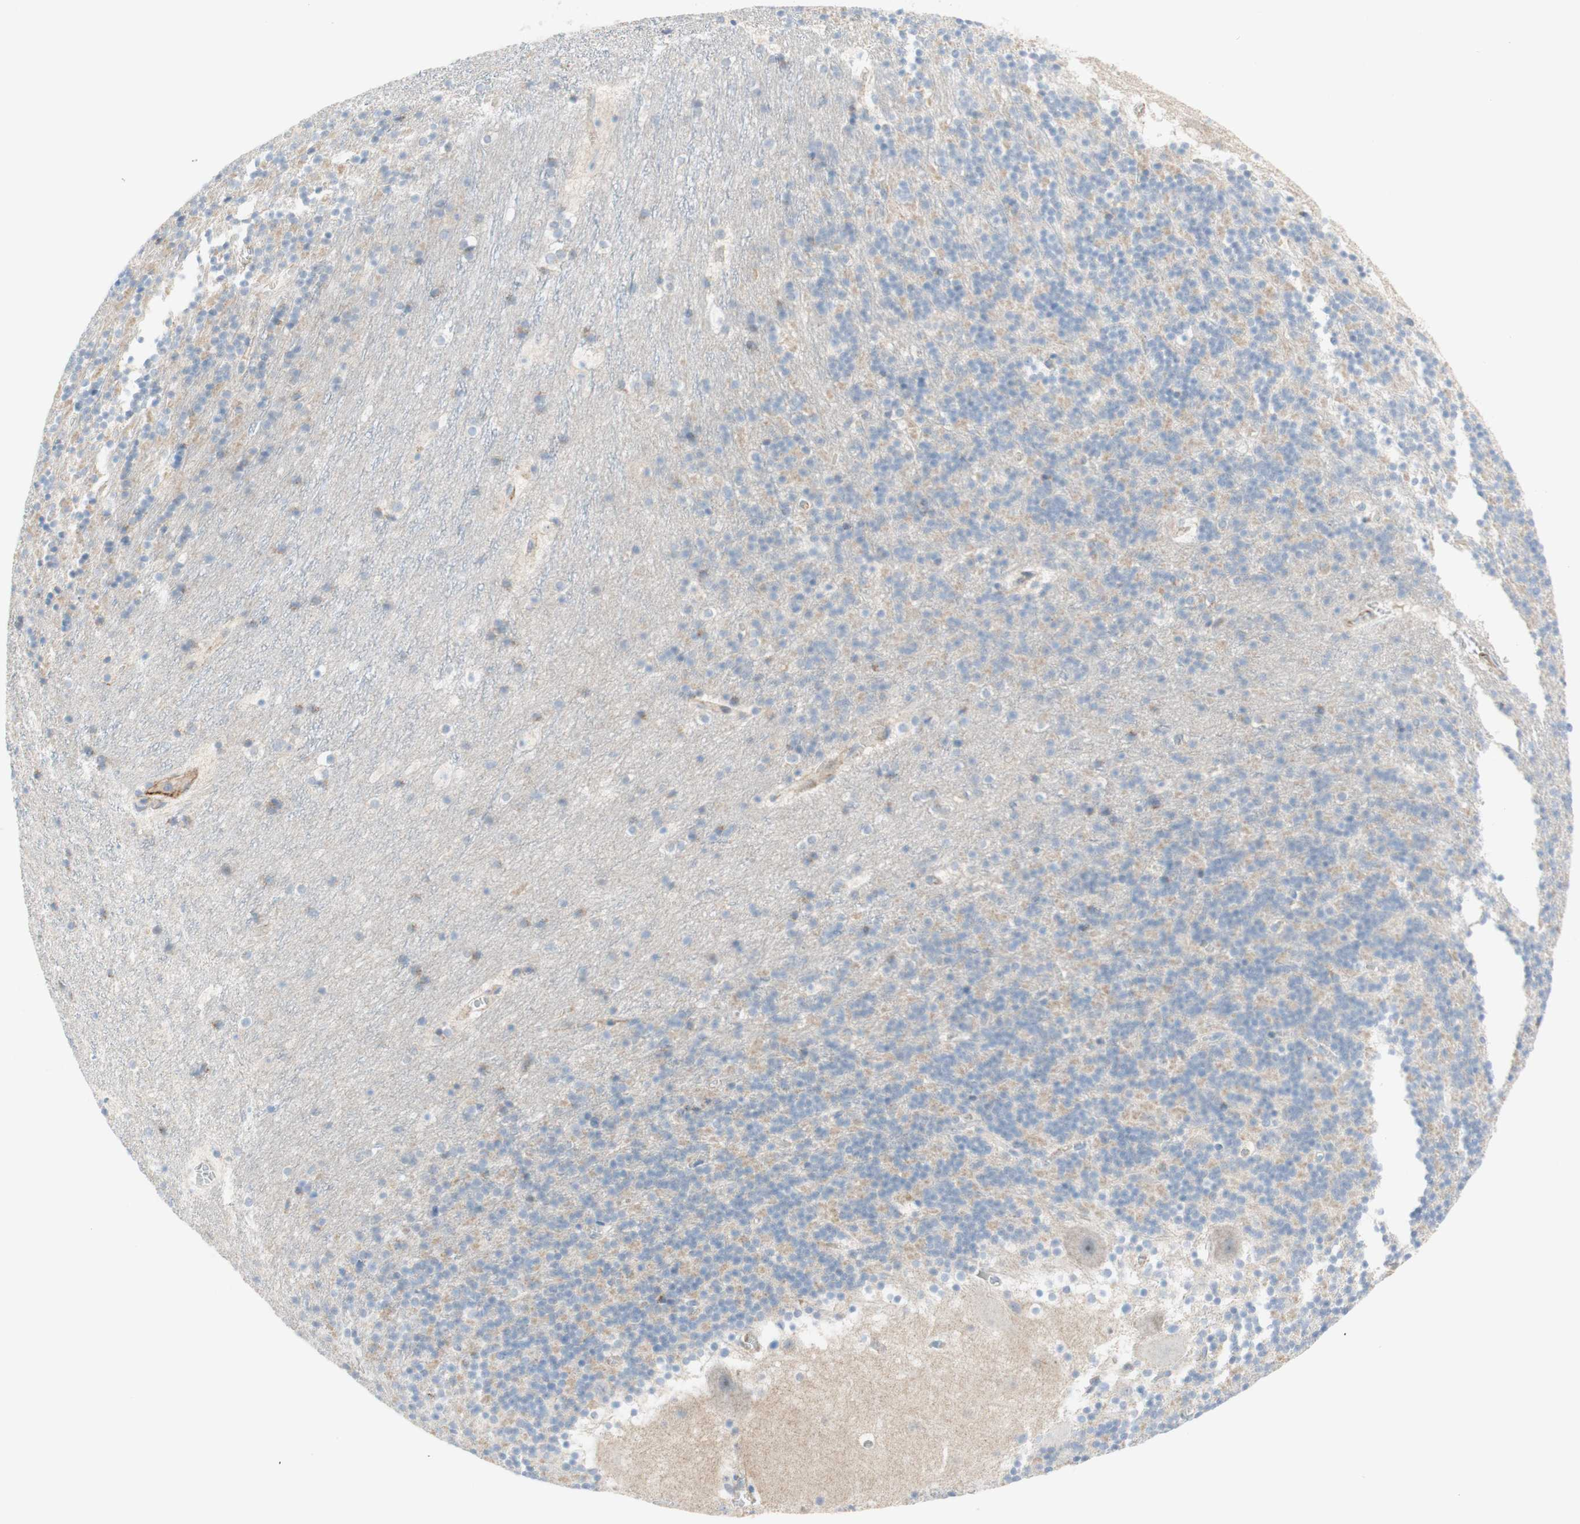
{"staining": {"intensity": "negative", "quantity": "none", "location": "none"}, "tissue": "cerebellum", "cell_type": "Cells in granular layer", "image_type": "normal", "snomed": [{"axis": "morphology", "description": "Normal tissue, NOS"}, {"axis": "topography", "description": "Cerebellum"}], "caption": "Immunohistochemistry (IHC) of unremarkable human cerebellum exhibits no positivity in cells in granular layer.", "gene": "POU2AF1", "patient": {"sex": "male", "age": 45}}